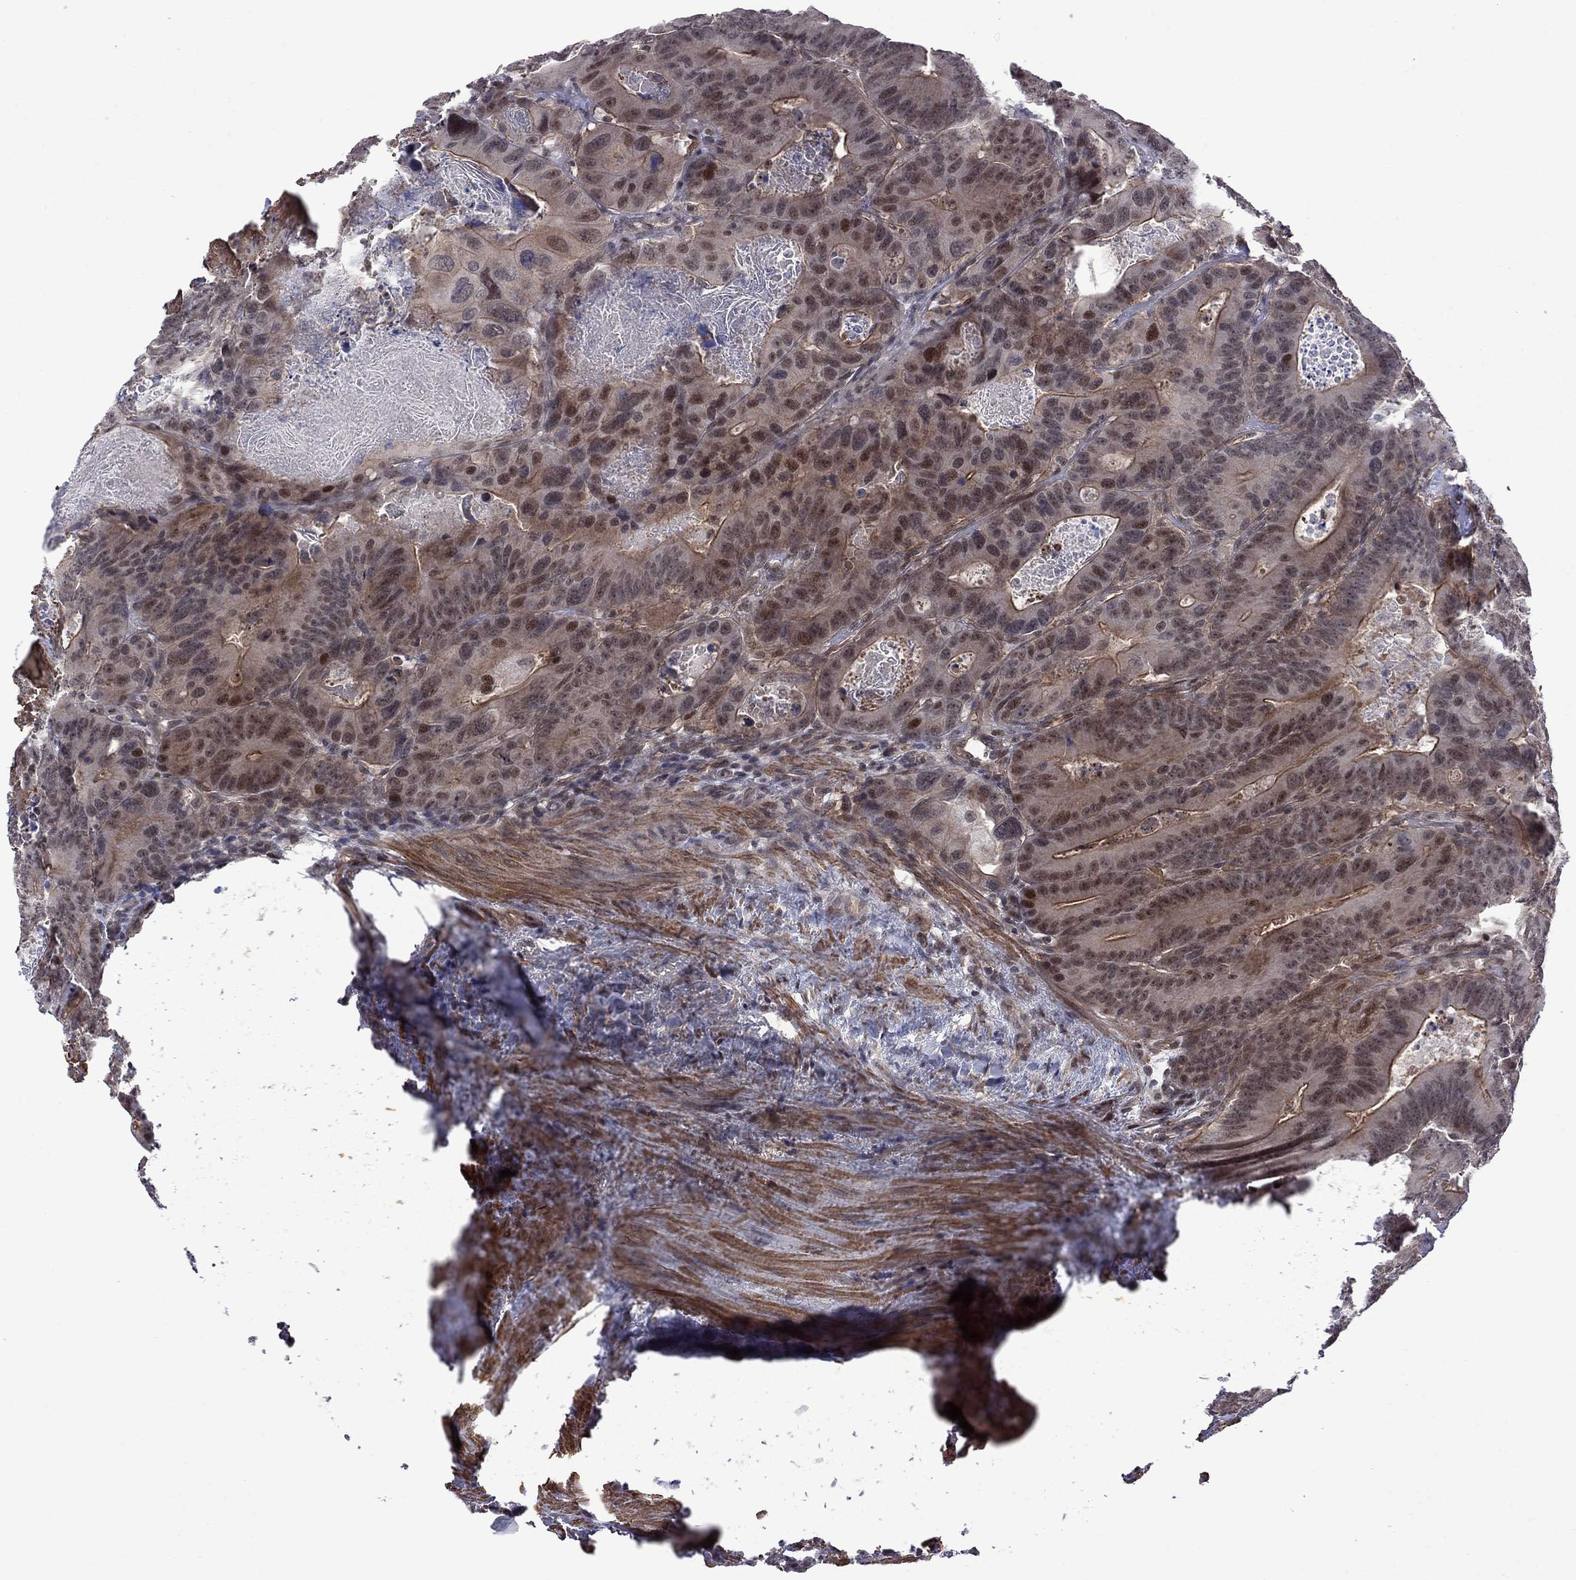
{"staining": {"intensity": "moderate", "quantity": "<25%", "location": "nuclear"}, "tissue": "colorectal cancer", "cell_type": "Tumor cells", "image_type": "cancer", "snomed": [{"axis": "morphology", "description": "Adenocarcinoma, NOS"}, {"axis": "topography", "description": "Rectum"}], "caption": "Protein staining by IHC reveals moderate nuclear positivity in about <25% of tumor cells in colorectal adenocarcinoma.", "gene": "BRF1", "patient": {"sex": "male", "age": 64}}